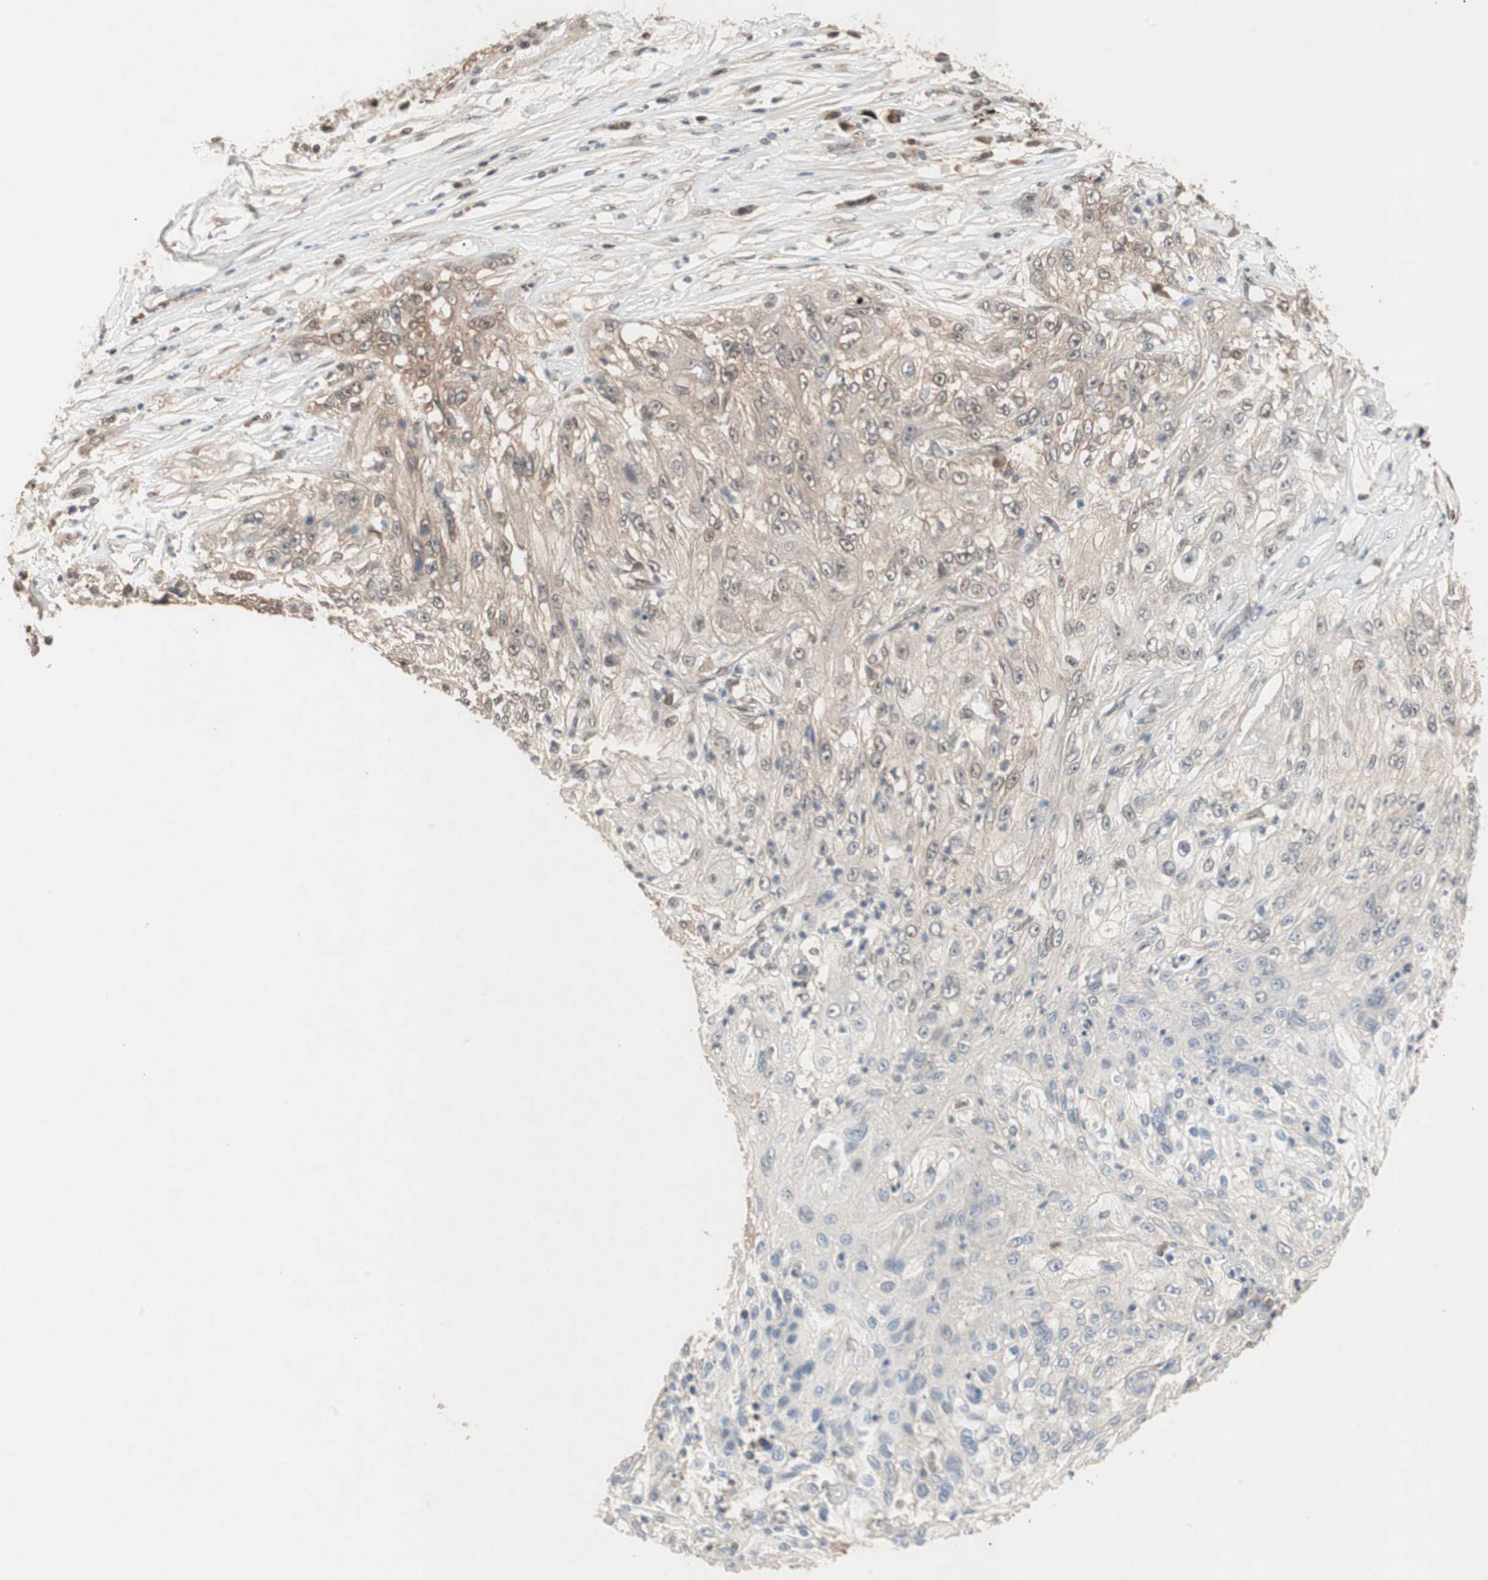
{"staining": {"intensity": "moderate", "quantity": "25%-75%", "location": "cytoplasmic/membranous"}, "tissue": "lung cancer", "cell_type": "Tumor cells", "image_type": "cancer", "snomed": [{"axis": "morphology", "description": "Inflammation, NOS"}, {"axis": "morphology", "description": "Squamous cell carcinoma, NOS"}, {"axis": "topography", "description": "Lymph node"}, {"axis": "topography", "description": "Soft tissue"}, {"axis": "topography", "description": "Lung"}], "caption": "Moderate cytoplasmic/membranous staining is identified in approximately 25%-75% of tumor cells in squamous cell carcinoma (lung). Ihc stains the protein in brown and the nuclei are stained blue.", "gene": "GART", "patient": {"sex": "male", "age": 66}}